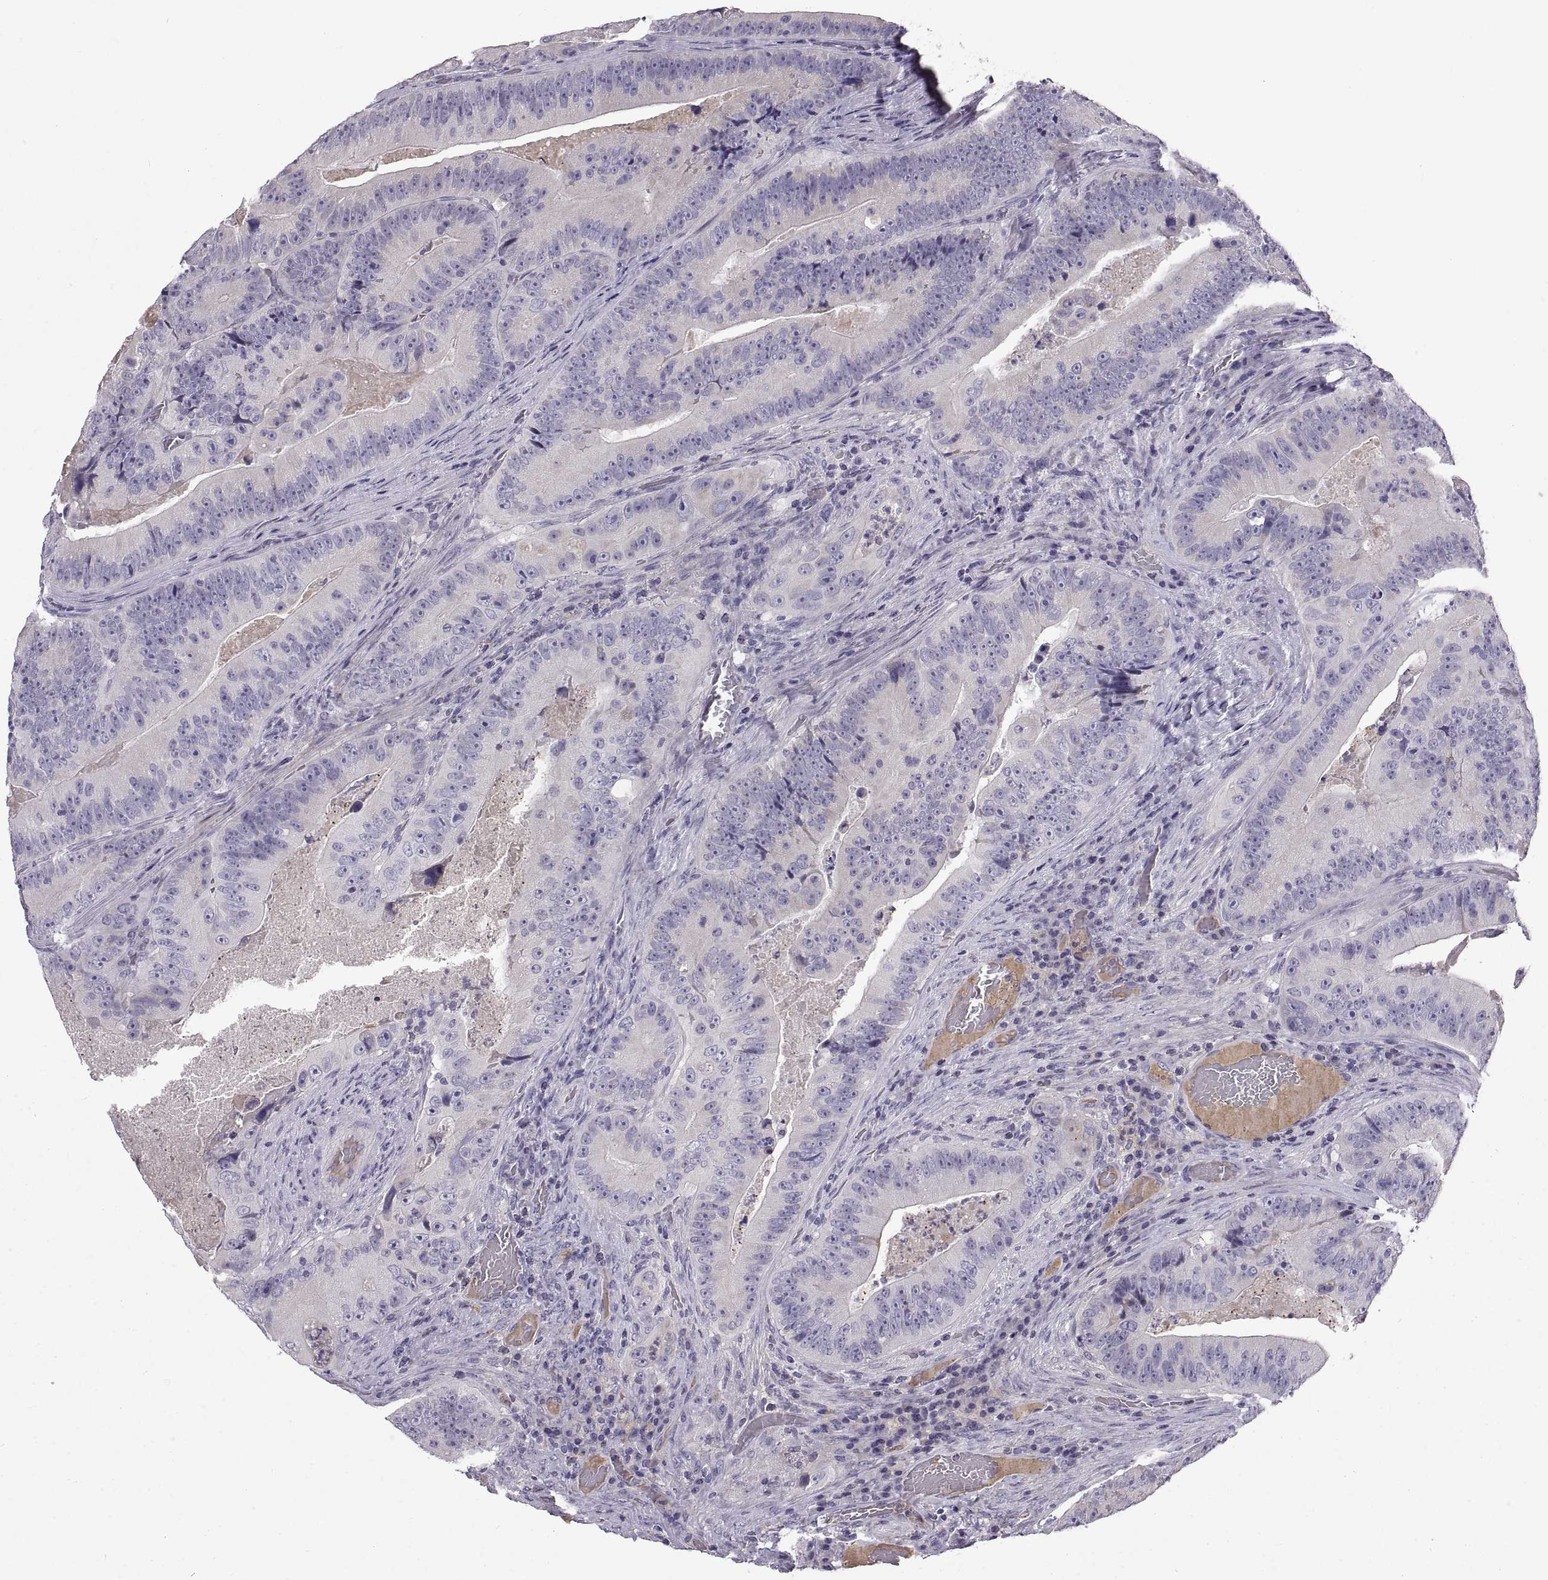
{"staining": {"intensity": "negative", "quantity": "none", "location": "none"}, "tissue": "colorectal cancer", "cell_type": "Tumor cells", "image_type": "cancer", "snomed": [{"axis": "morphology", "description": "Adenocarcinoma, NOS"}, {"axis": "topography", "description": "Colon"}], "caption": "DAB (3,3'-diaminobenzidine) immunohistochemical staining of adenocarcinoma (colorectal) shows no significant staining in tumor cells.", "gene": "ADAM32", "patient": {"sex": "female", "age": 86}}